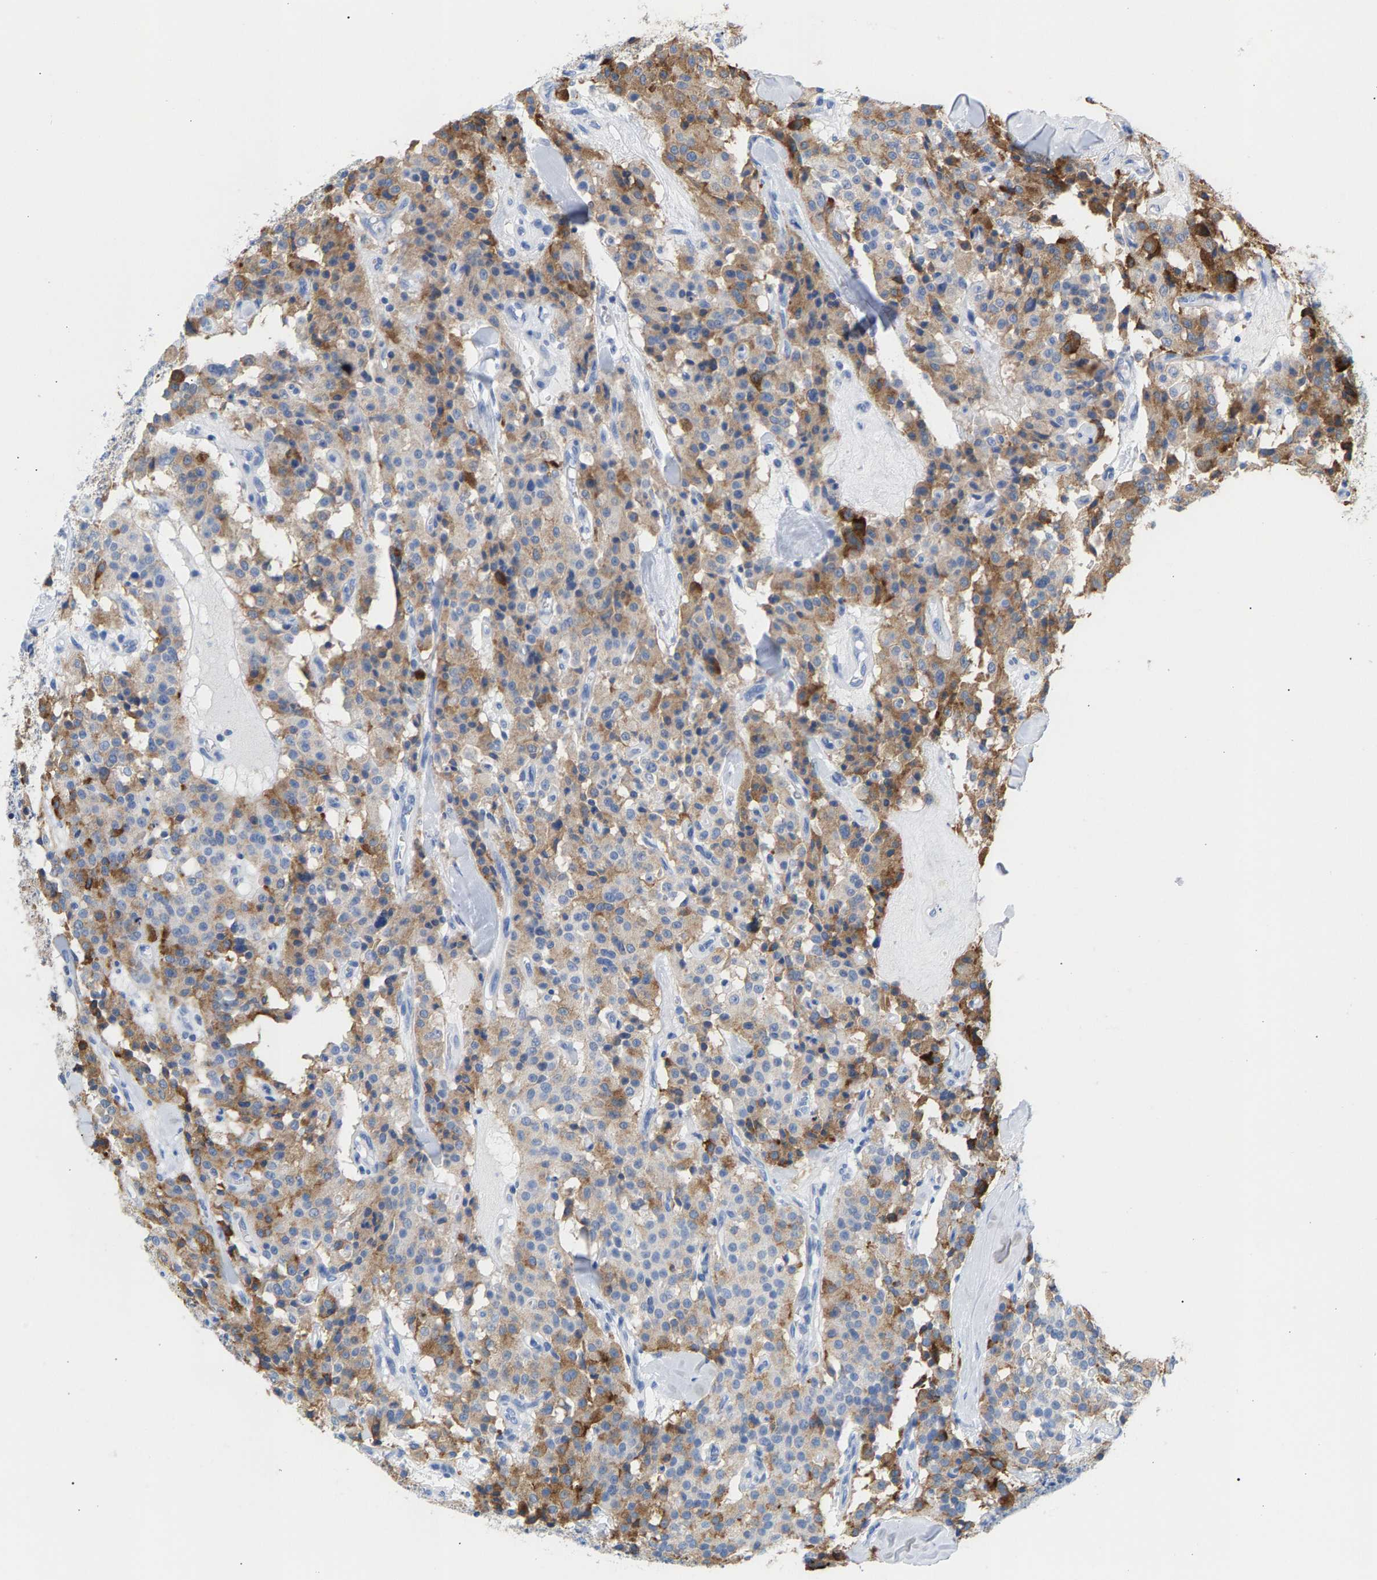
{"staining": {"intensity": "moderate", "quantity": ">75%", "location": "cytoplasmic/membranous"}, "tissue": "carcinoid", "cell_type": "Tumor cells", "image_type": "cancer", "snomed": [{"axis": "morphology", "description": "Carcinoid, malignant, NOS"}, {"axis": "topography", "description": "Lung"}], "caption": "Immunohistochemical staining of carcinoid demonstrates medium levels of moderate cytoplasmic/membranous expression in approximately >75% of tumor cells.", "gene": "APOH", "patient": {"sex": "male", "age": 30}}